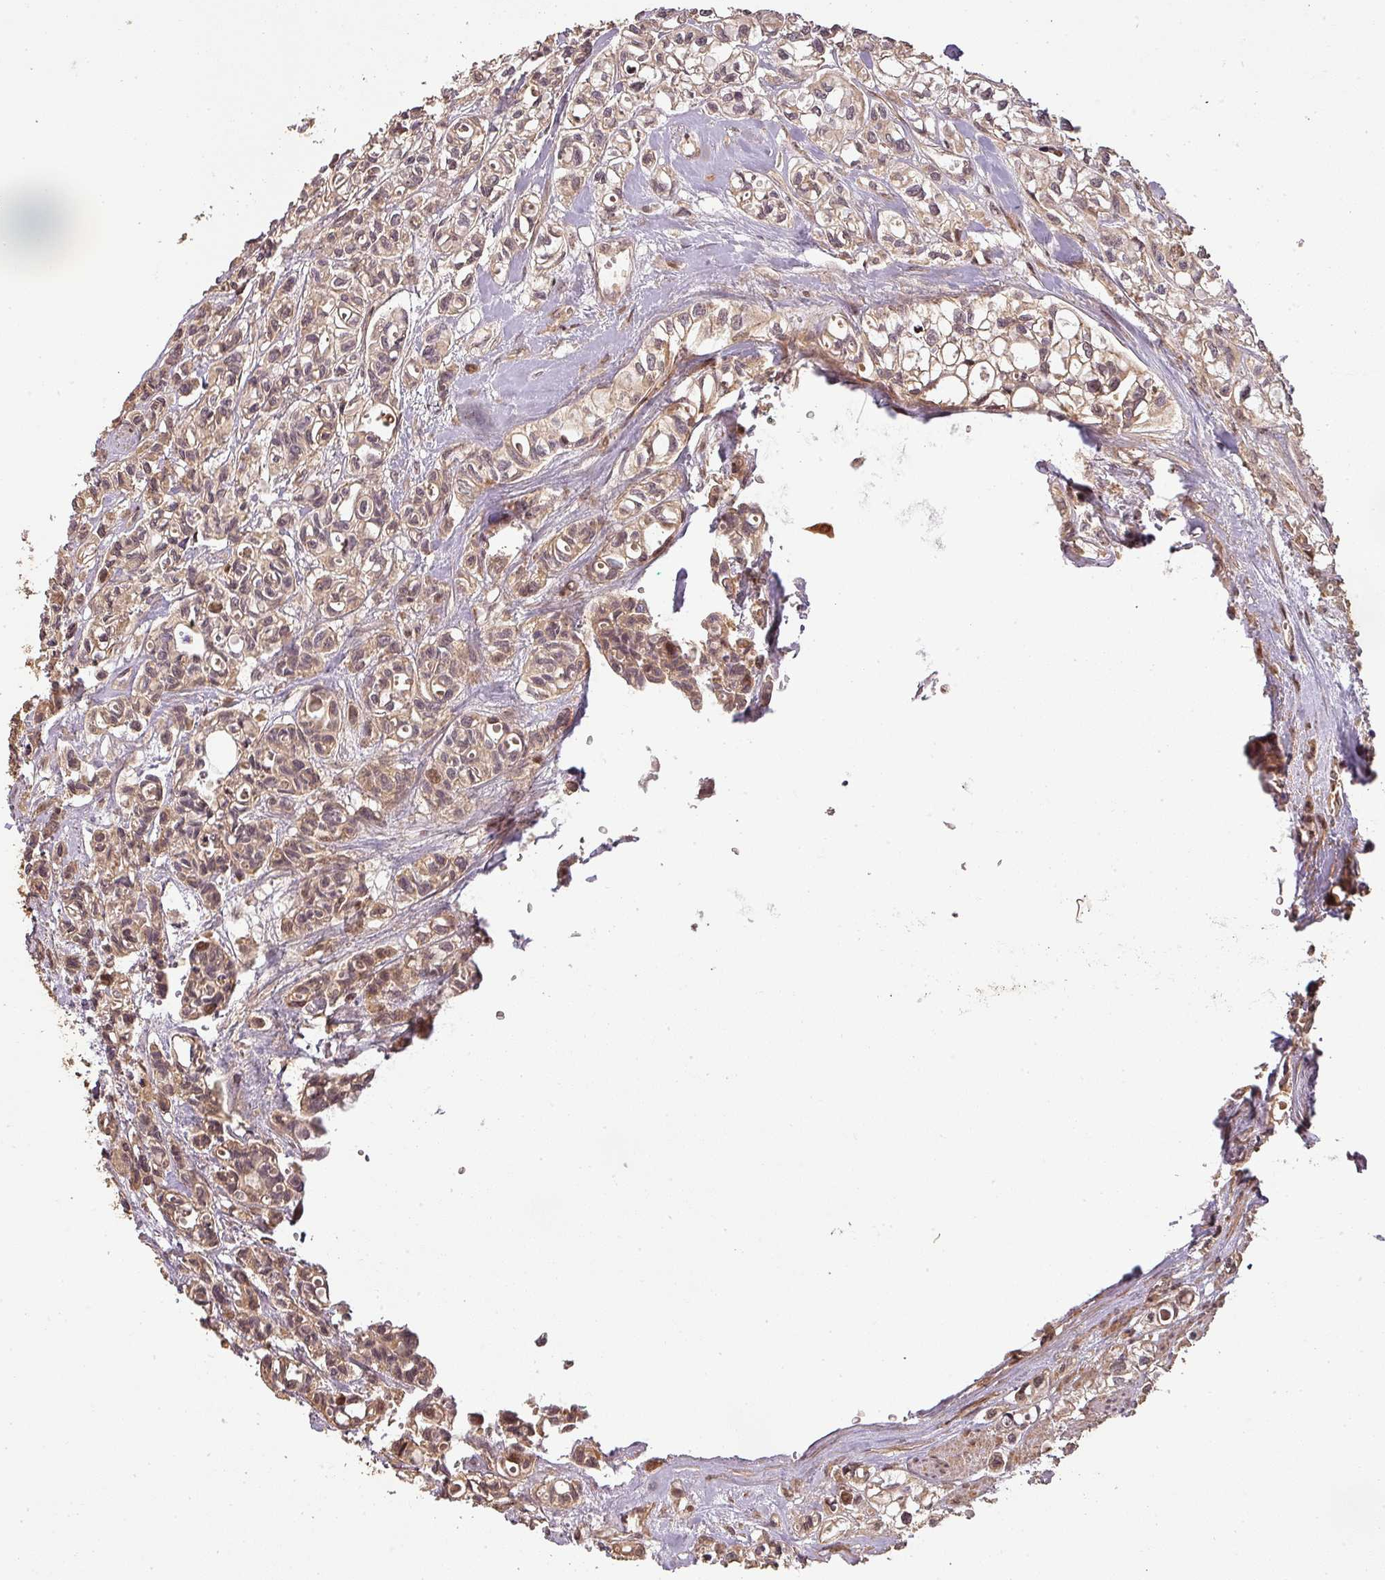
{"staining": {"intensity": "weak", "quantity": "25%-75%", "location": "cytoplasmic/membranous"}, "tissue": "urothelial cancer", "cell_type": "Tumor cells", "image_type": "cancer", "snomed": [{"axis": "morphology", "description": "Urothelial carcinoma, High grade"}, {"axis": "topography", "description": "Urinary bladder"}], "caption": "Immunohistochemistry (IHC) (DAB (3,3'-diaminobenzidine)) staining of urothelial carcinoma (high-grade) shows weak cytoplasmic/membranous protein expression in about 25%-75% of tumor cells. (IHC, brightfield microscopy, high magnification).", "gene": "BPIFB3", "patient": {"sex": "male", "age": 67}}